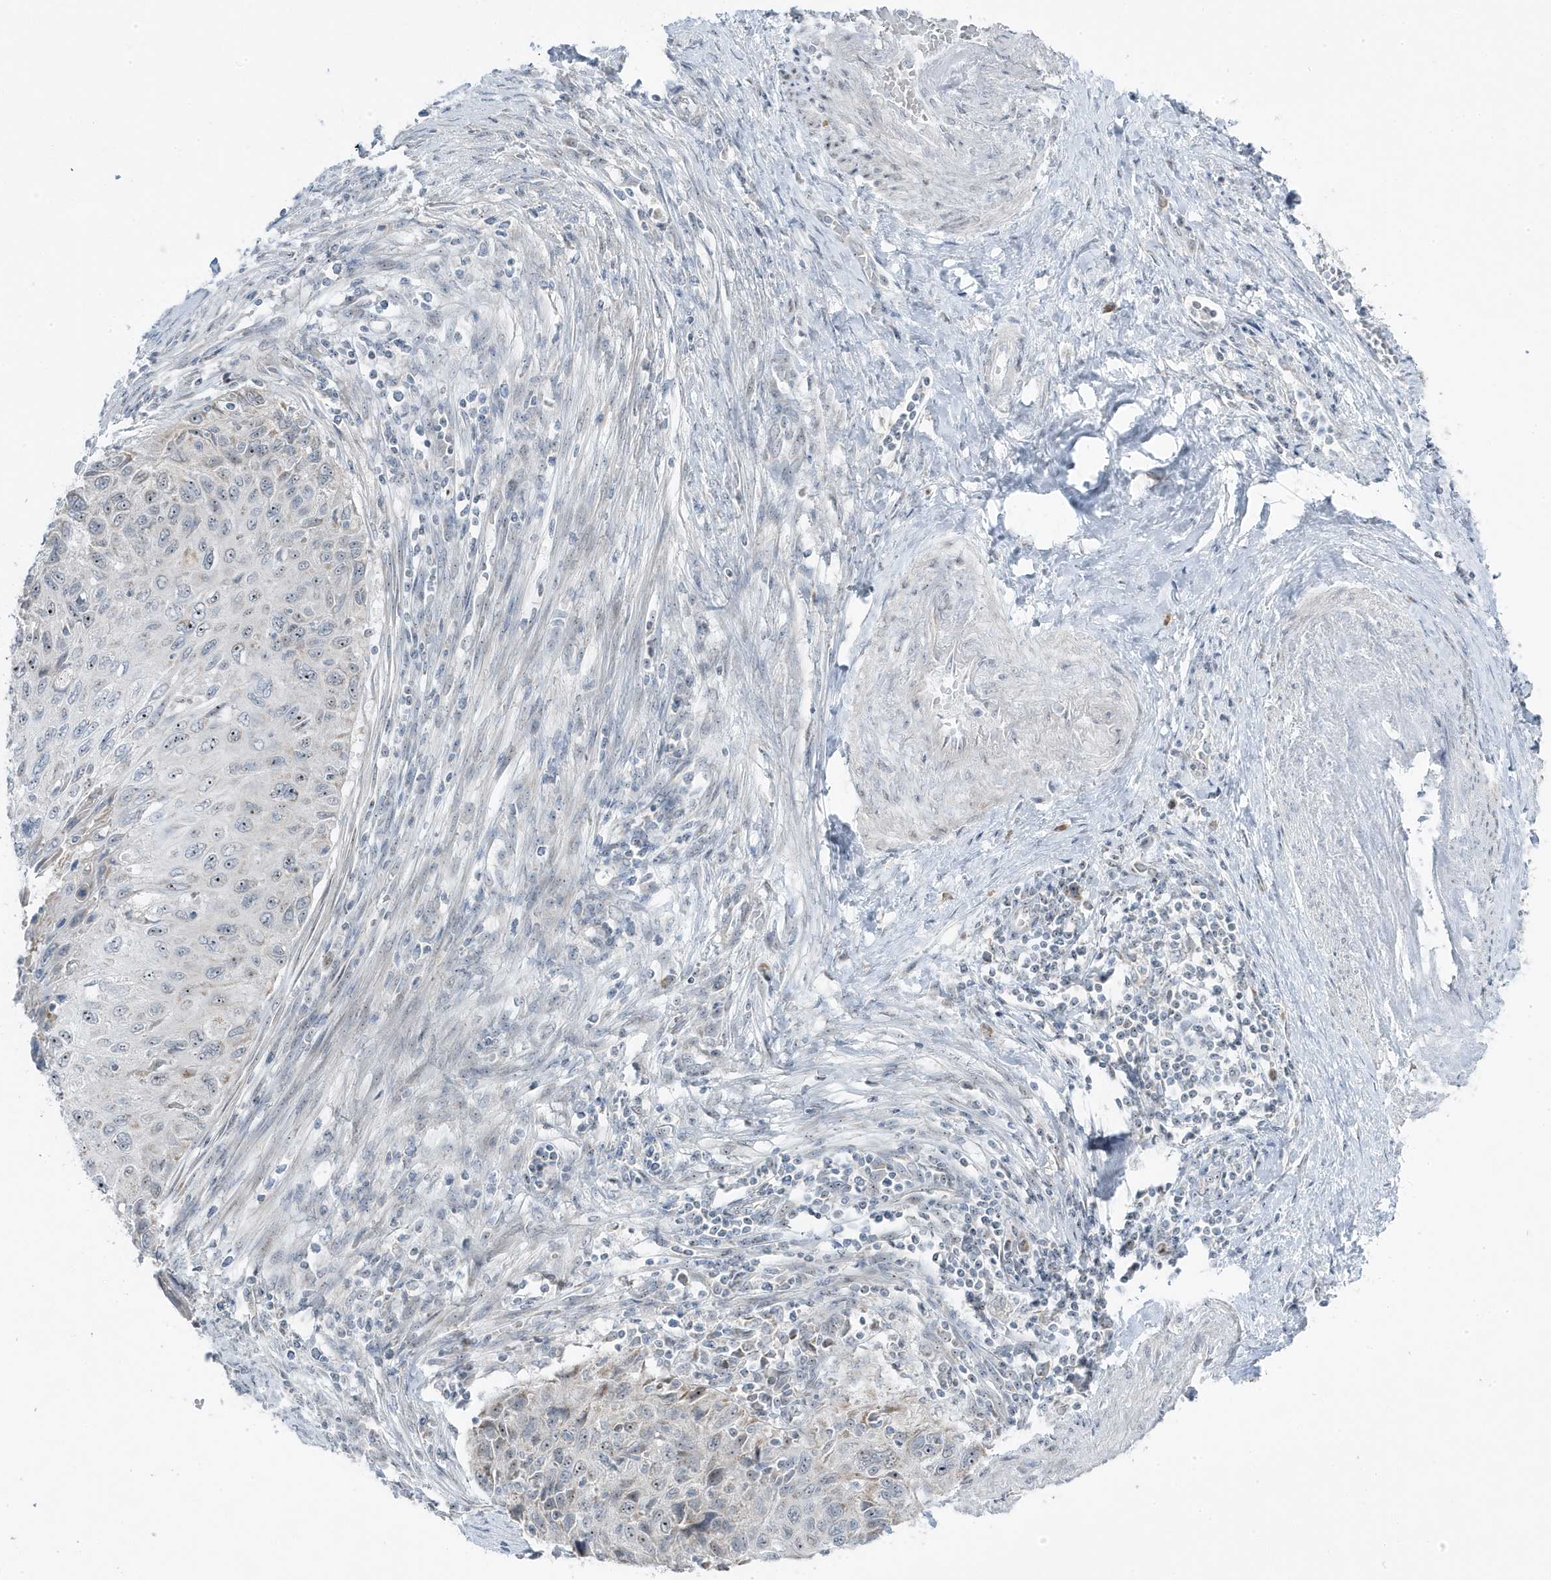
{"staining": {"intensity": "moderate", "quantity": "<25%", "location": "nuclear"}, "tissue": "cervical cancer", "cell_type": "Tumor cells", "image_type": "cancer", "snomed": [{"axis": "morphology", "description": "Squamous cell carcinoma, NOS"}, {"axis": "topography", "description": "Cervix"}], "caption": "A brown stain labels moderate nuclear positivity of a protein in human squamous cell carcinoma (cervical) tumor cells. (DAB = brown stain, brightfield microscopy at high magnification).", "gene": "TSEN15", "patient": {"sex": "female", "age": 70}}